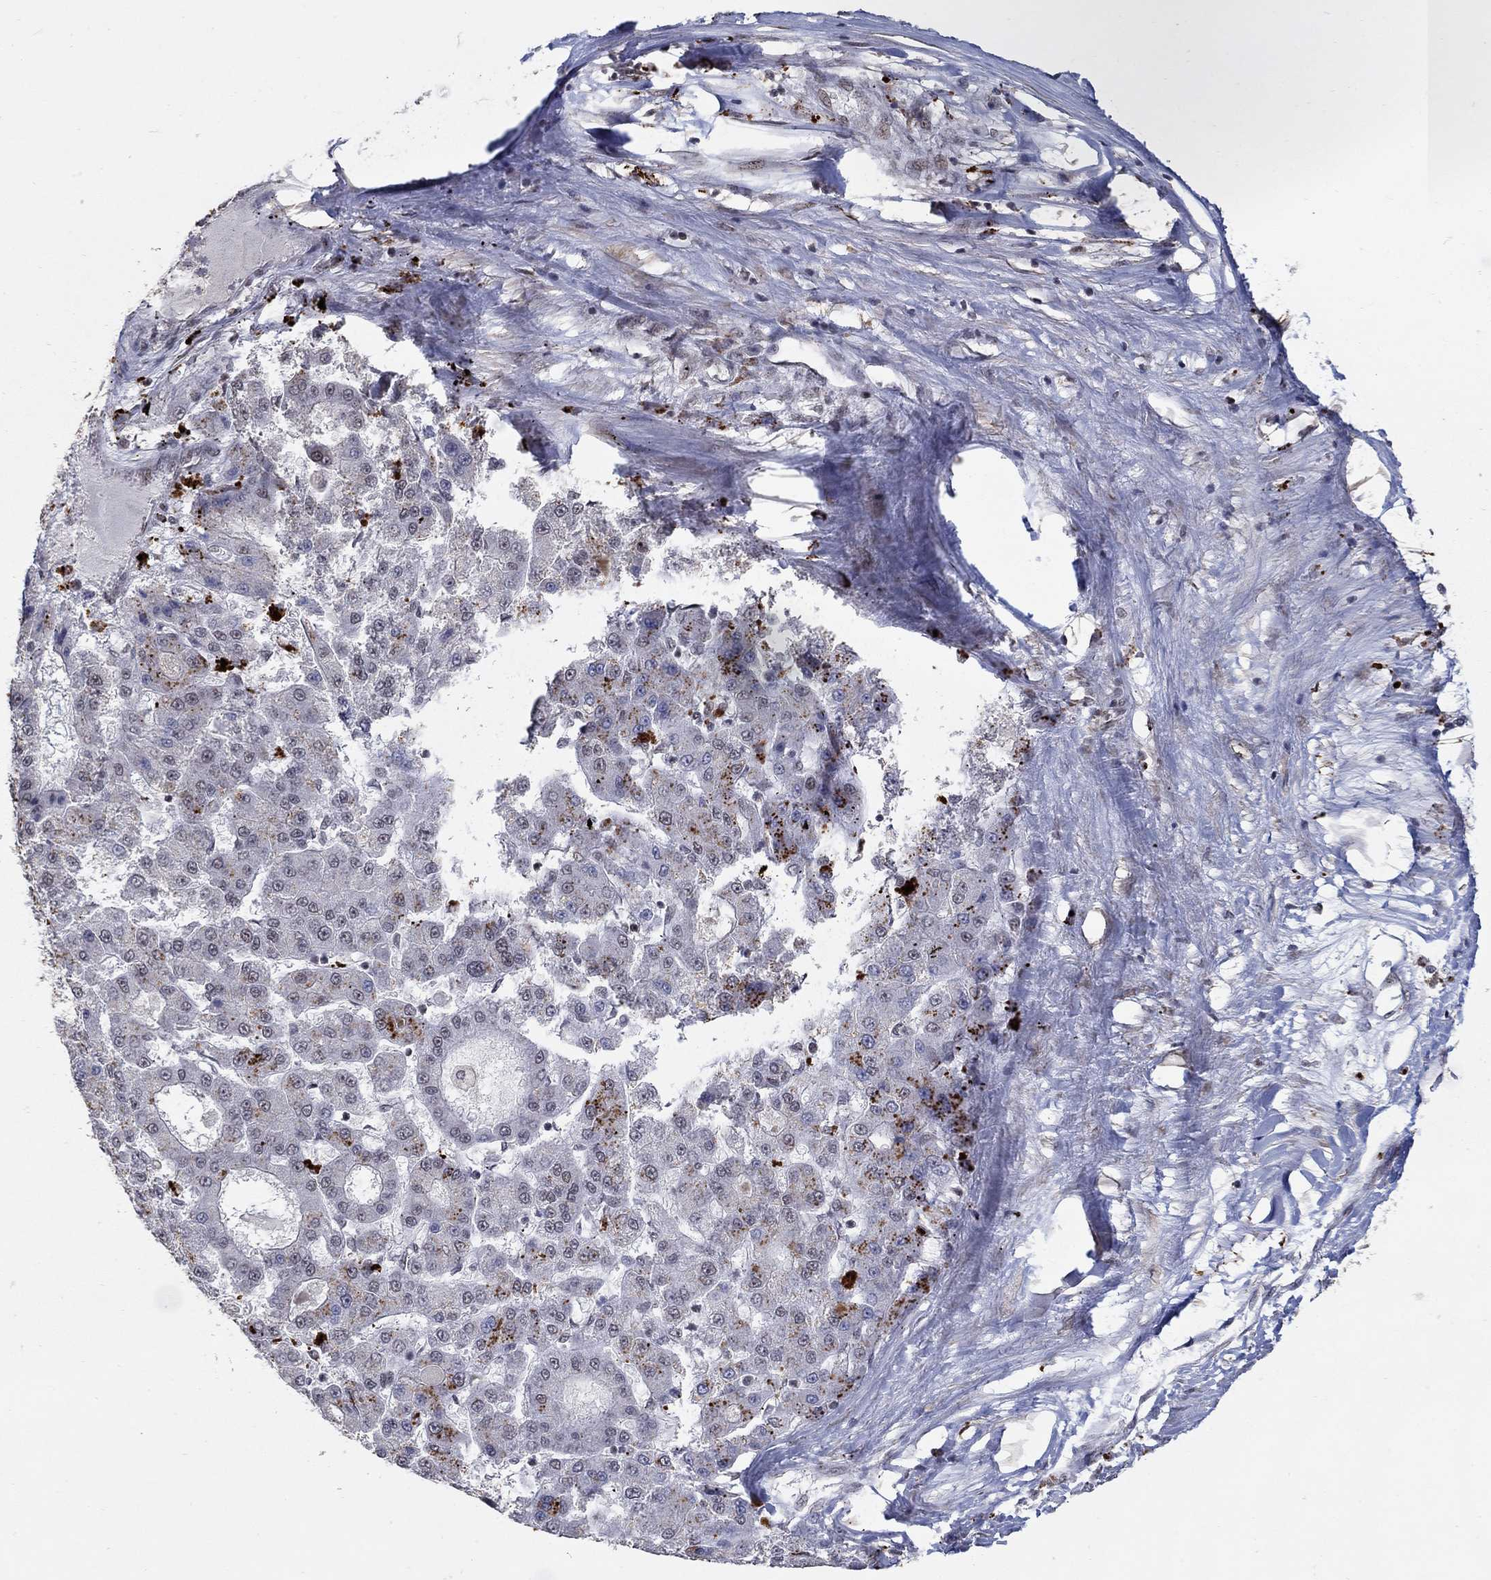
{"staining": {"intensity": "negative", "quantity": "none", "location": "none"}, "tissue": "liver cancer", "cell_type": "Tumor cells", "image_type": "cancer", "snomed": [{"axis": "morphology", "description": "Carcinoma, Hepatocellular, NOS"}, {"axis": "topography", "description": "Liver"}], "caption": "Protein analysis of liver cancer (hepatocellular carcinoma) exhibits no significant expression in tumor cells.", "gene": "PNISR", "patient": {"sex": "male", "age": 70}}